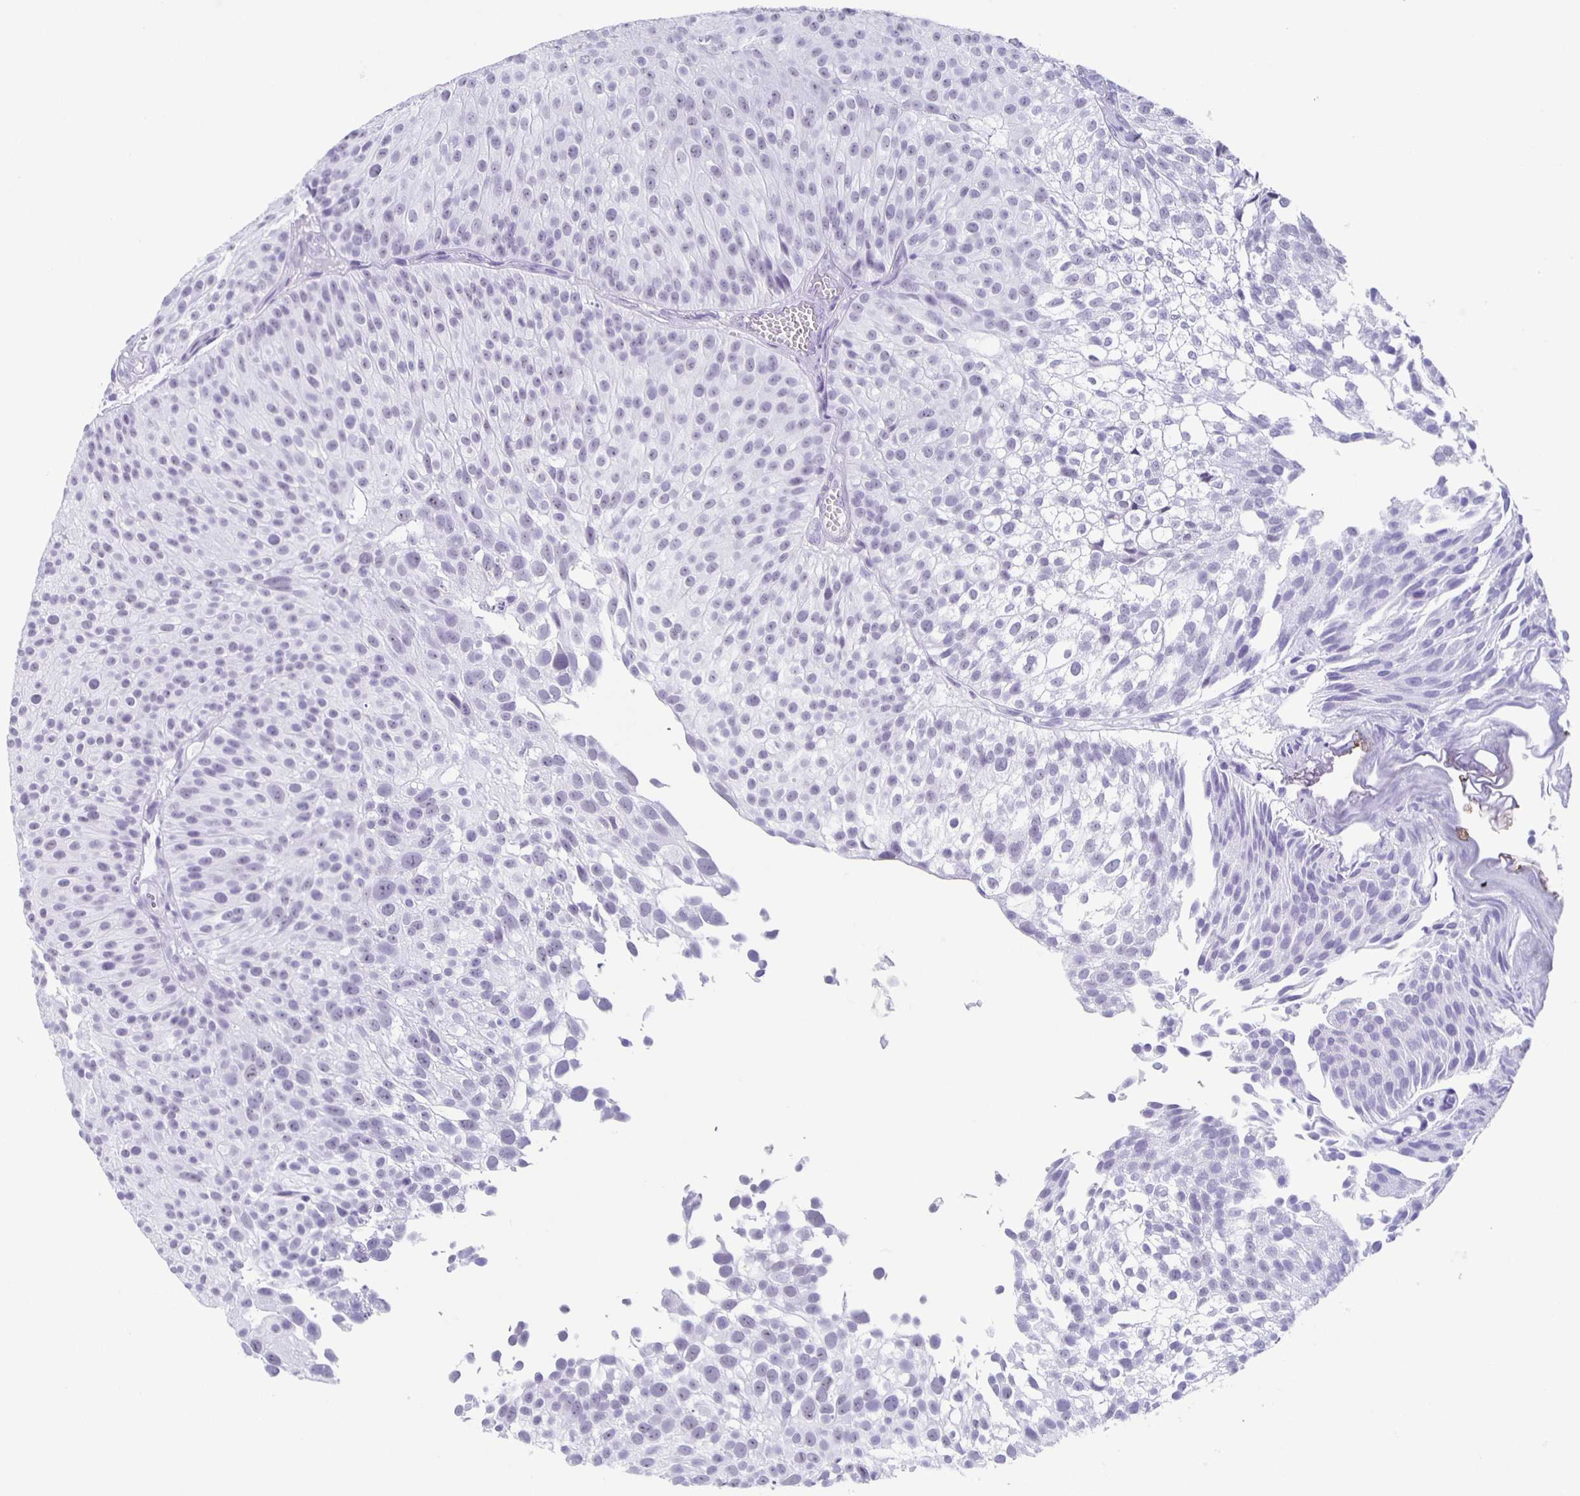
{"staining": {"intensity": "negative", "quantity": "none", "location": "none"}, "tissue": "urothelial cancer", "cell_type": "Tumor cells", "image_type": "cancer", "snomed": [{"axis": "morphology", "description": "Urothelial carcinoma, Low grade"}, {"axis": "topography", "description": "Urinary bladder"}], "caption": "IHC micrograph of human urothelial cancer stained for a protein (brown), which demonstrates no staining in tumor cells.", "gene": "TPPP", "patient": {"sex": "male", "age": 70}}